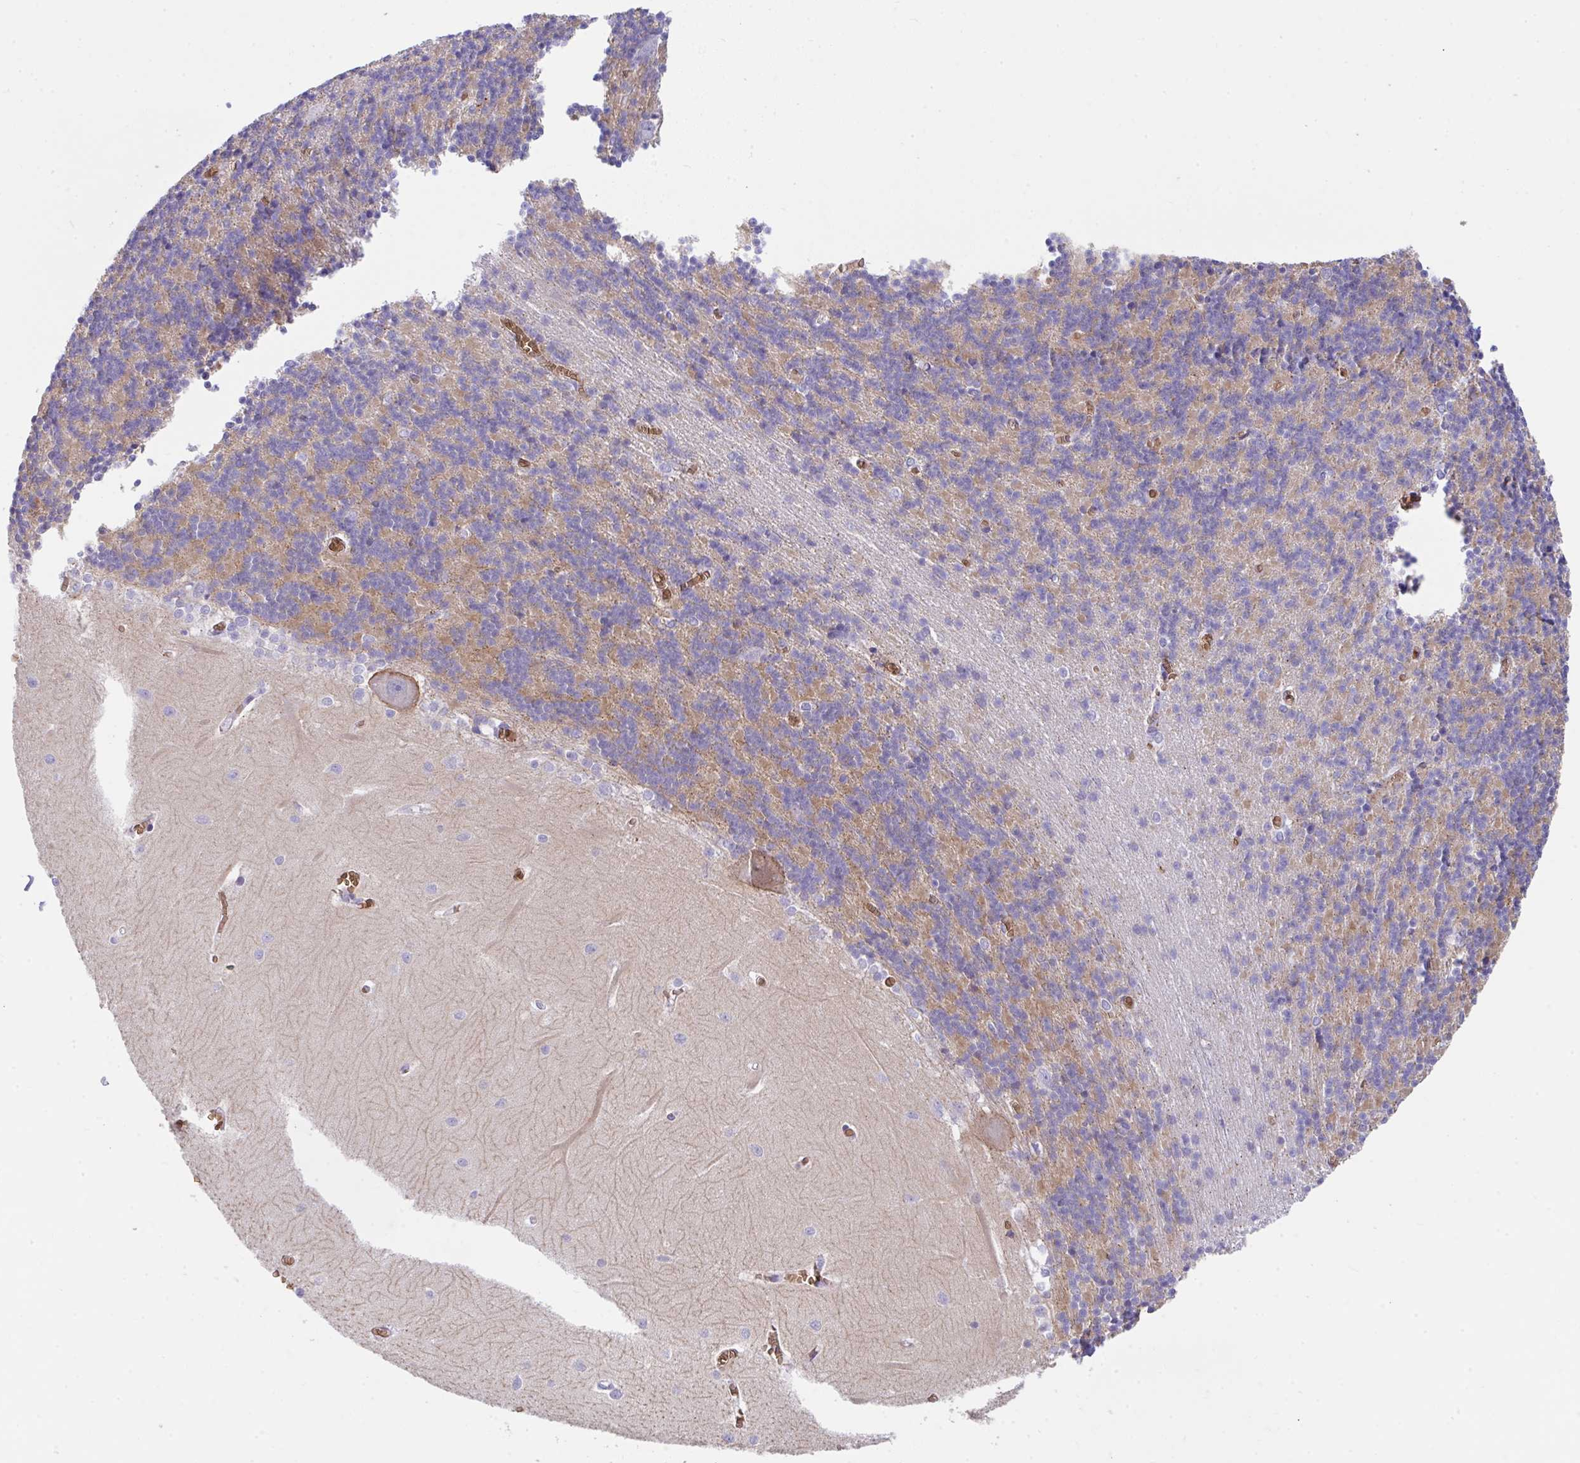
{"staining": {"intensity": "negative", "quantity": "none", "location": "none"}, "tissue": "cerebellum", "cell_type": "Cells in granular layer", "image_type": "normal", "snomed": [{"axis": "morphology", "description": "Normal tissue, NOS"}, {"axis": "topography", "description": "Cerebellum"}], "caption": "IHC of benign human cerebellum shows no positivity in cells in granular layer.", "gene": "ANK1", "patient": {"sex": "male", "age": 37}}